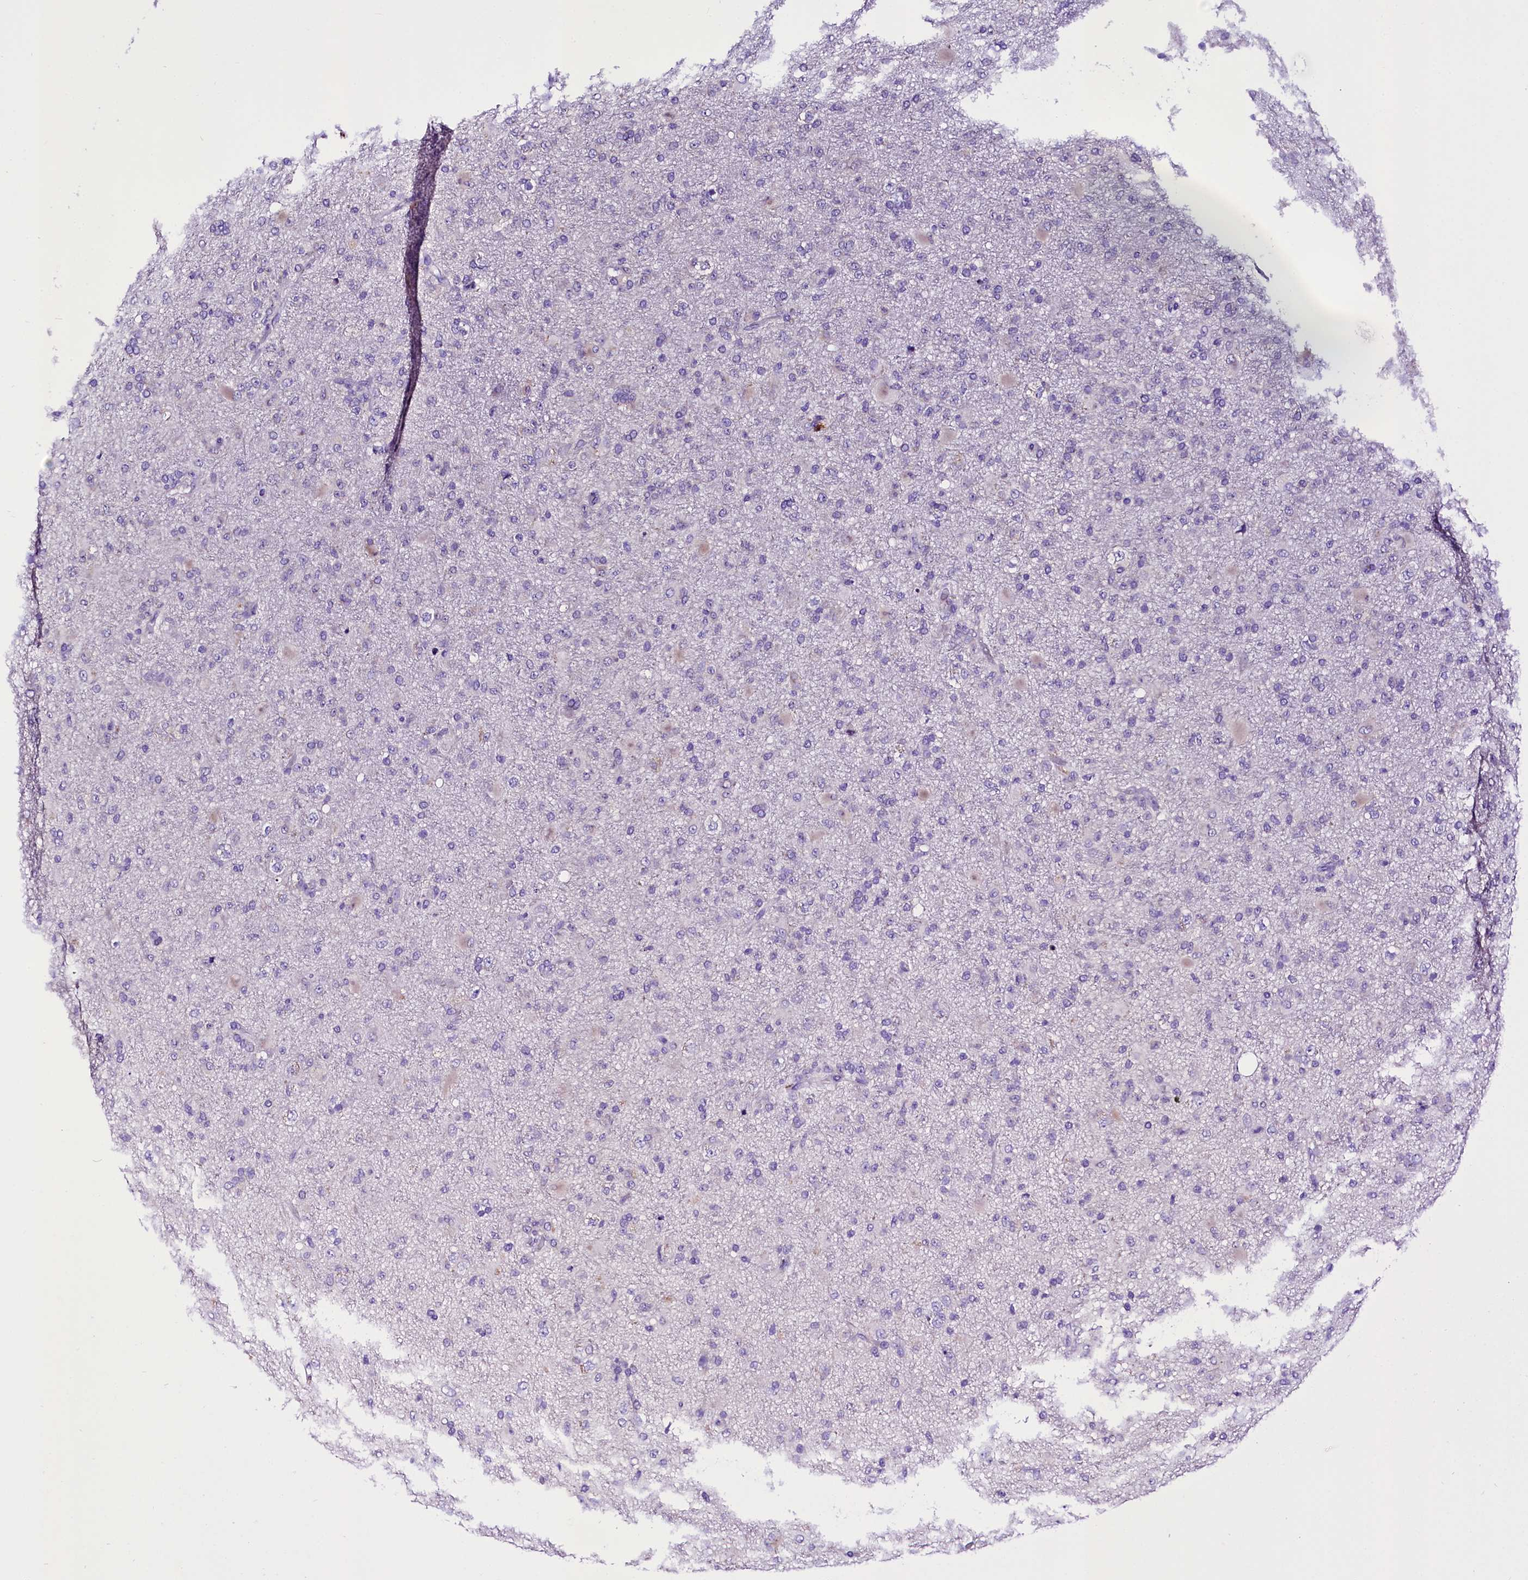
{"staining": {"intensity": "negative", "quantity": "none", "location": "none"}, "tissue": "glioma", "cell_type": "Tumor cells", "image_type": "cancer", "snomed": [{"axis": "morphology", "description": "Glioma, malignant, Low grade"}, {"axis": "topography", "description": "Brain"}], "caption": "A micrograph of human glioma is negative for staining in tumor cells.", "gene": "A2ML1", "patient": {"sex": "male", "age": 65}}